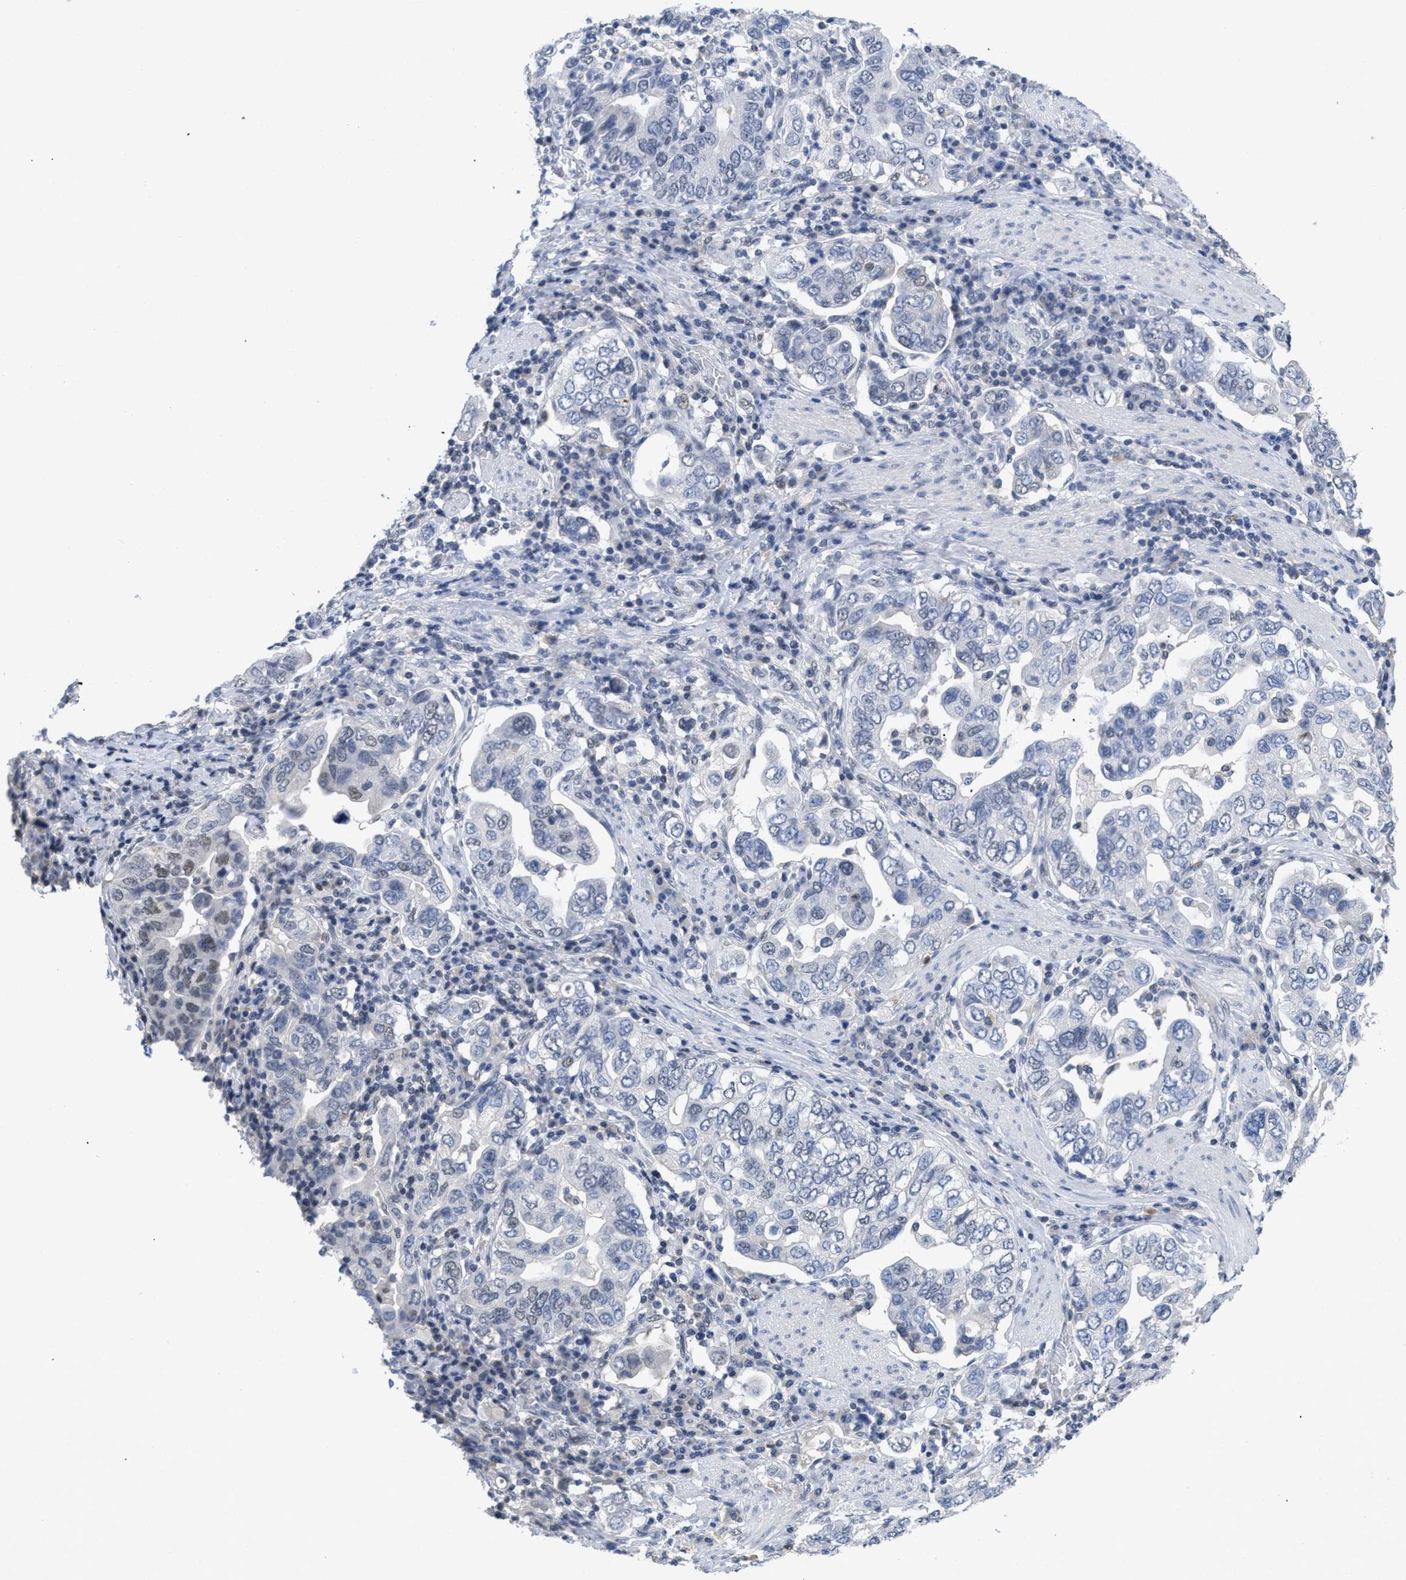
{"staining": {"intensity": "weak", "quantity": "<25%", "location": "nuclear"}, "tissue": "stomach cancer", "cell_type": "Tumor cells", "image_type": "cancer", "snomed": [{"axis": "morphology", "description": "Adenocarcinoma, NOS"}, {"axis": "topography", "description": "Stomach, upper"}], "caption": "High power microscopy micrograph of an IHC histopathology image of stomach cancer, revealing no significant expression in tumor cells.", "gene": "GGNBP2", "patient": {"sex": "male", "age": 62}}